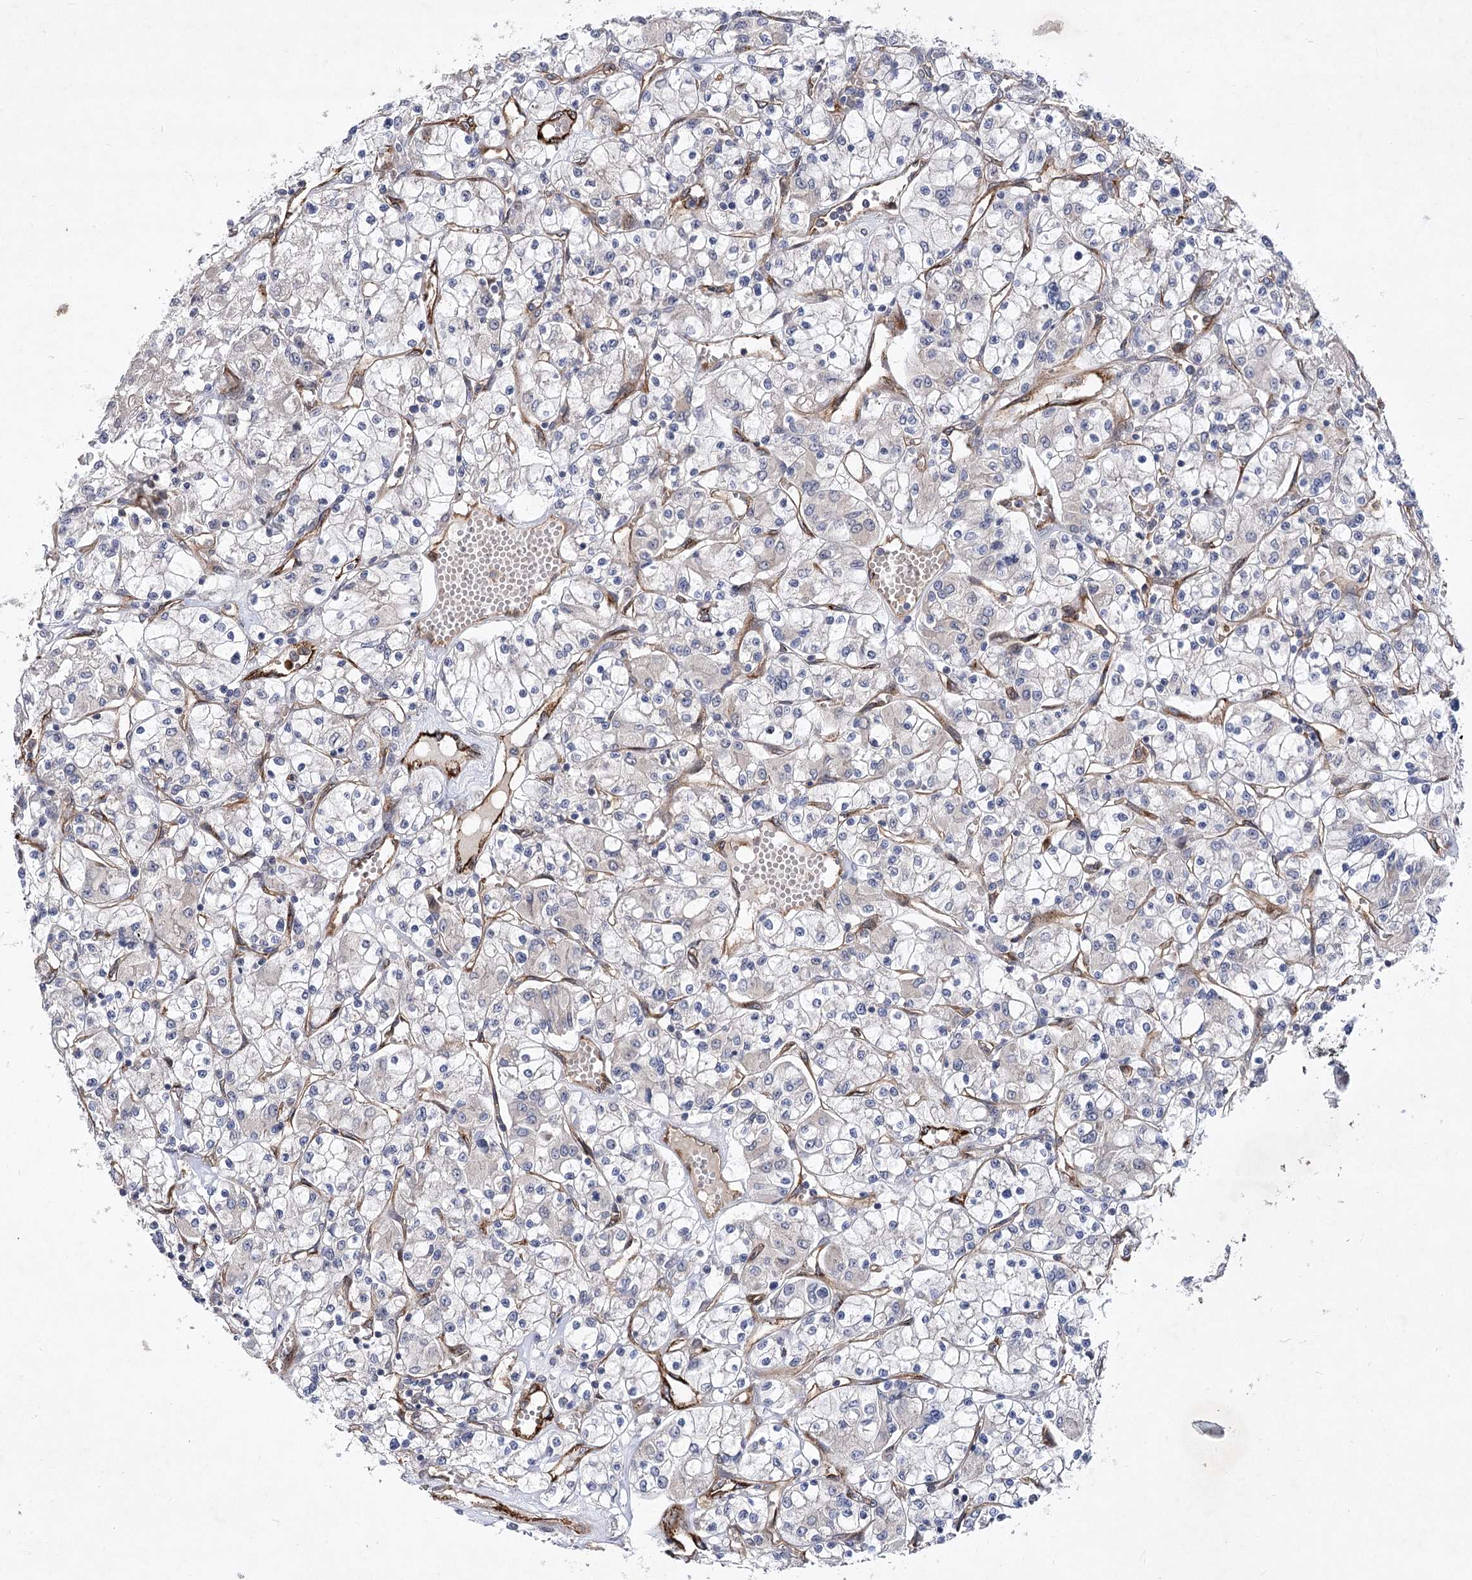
{"staining": {"intensity": "negative", "quantity": "none", "location": "none"}, "tissue": "renal cancer", "cell_type": "Tumor cells", "image_type": "cancer", "snomed": [{"axis": "morphology", "description": "Adenocarcinoma, NOS"}, {"axis": "topography", "description": "Kidney"}], "caption": "Renal cancer was stained to show a protein in brown. There is no significant staining in tumor cells. The staining was performed using DAB (3,3'-diaminobenzidine) to visualize the protein expression in brown, while the nuclei were stained in blue with hematoxylin (Magnification: 20x).", "gene": "ARHGAP31", "patient": {"sex": "female", "age": 59}}